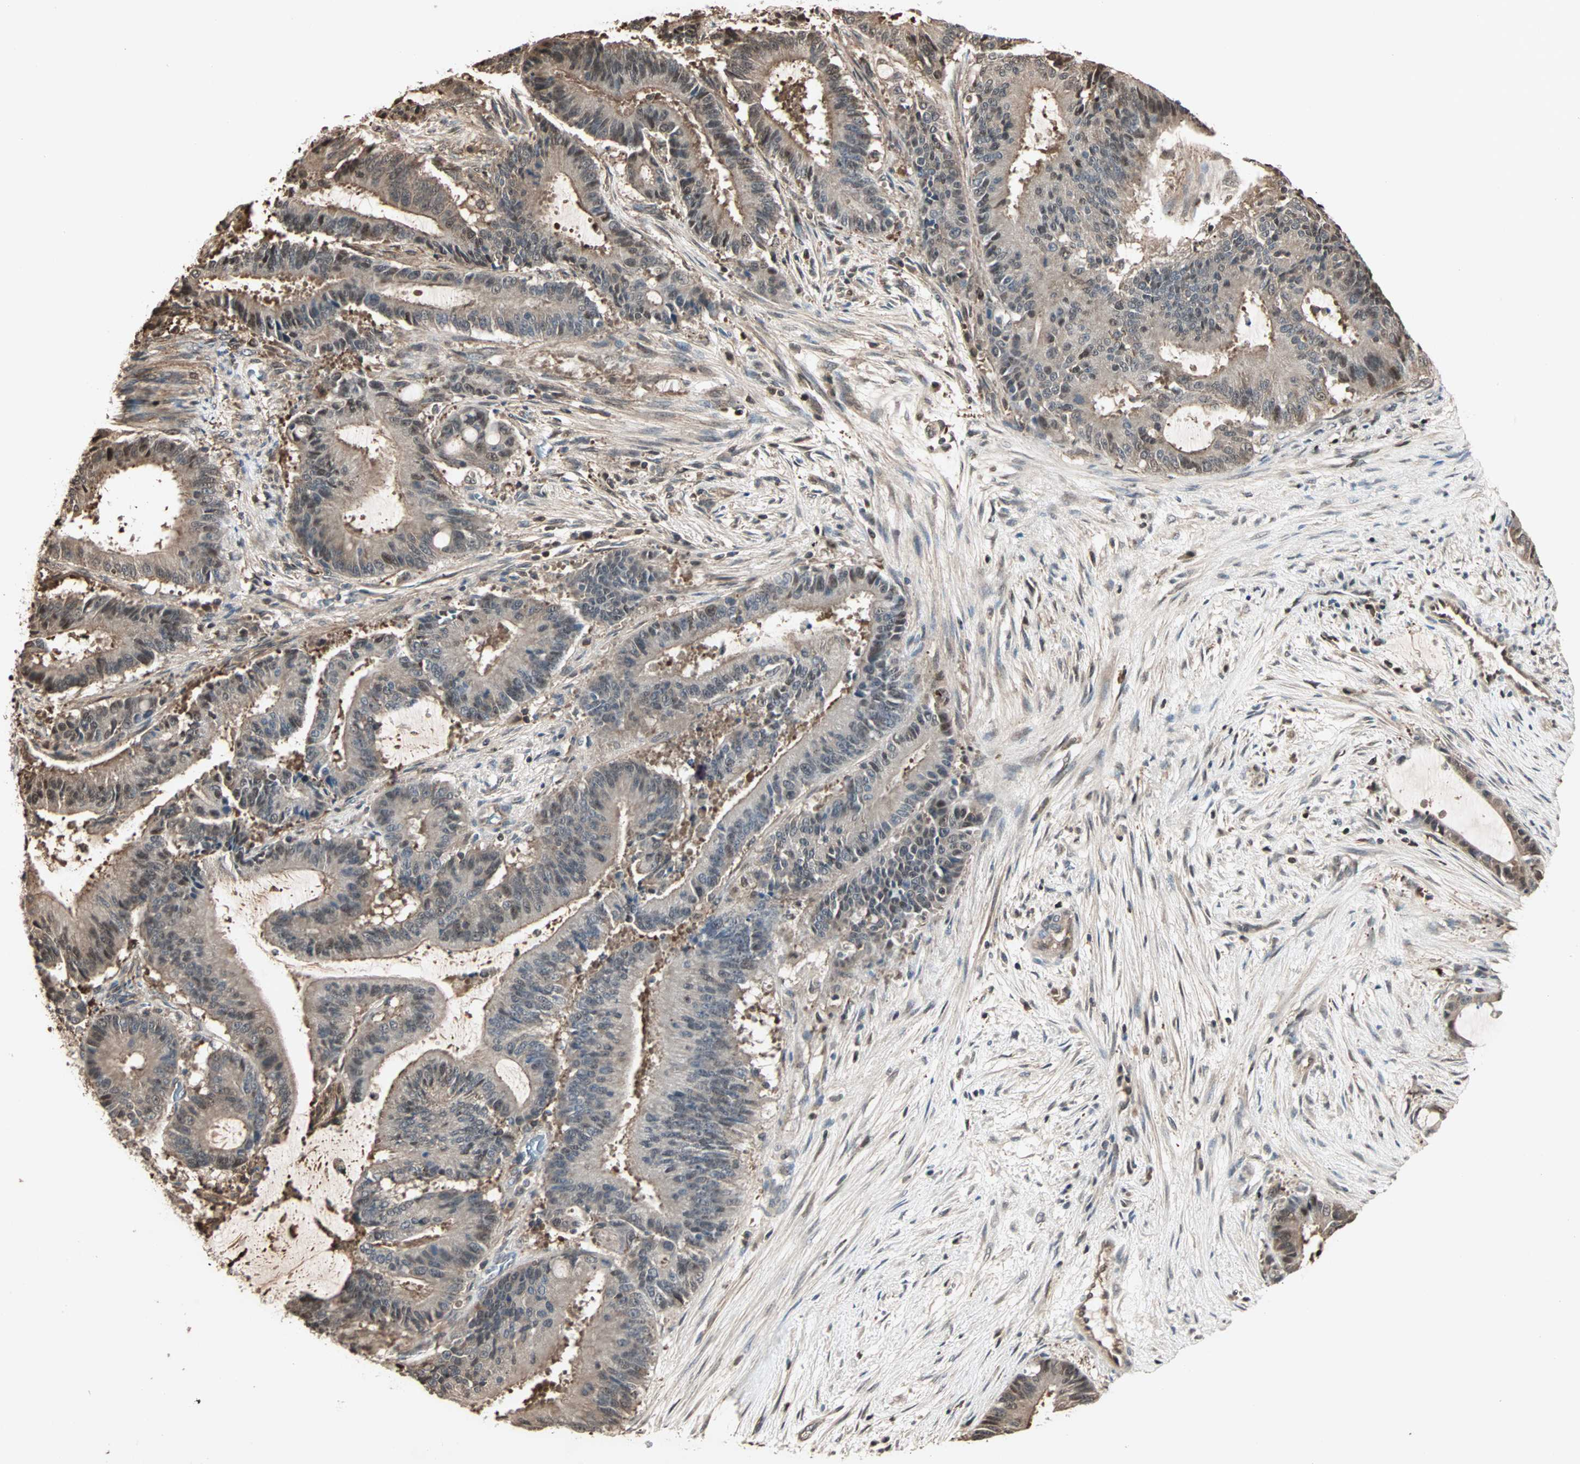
{"staining": {"intensity": "weak", "quantity": ">75%", "location": "cytoplasmic/membranous"}, "tissue": "liver cancer", "cell_type": "Tumor cells", "image_type": "cancer", "snomed": [{"axis": "morphology", "description": "Cholangiocarcinoma"}, {"axis": "topography", "description": "Liver"}], "caption": "Human cholangiocarcinoma (liver) stained with a protein marker reveals weak staining in tumor cells.", "gene": "DRG2", "patient": {"sex": "female", "age": 73}}